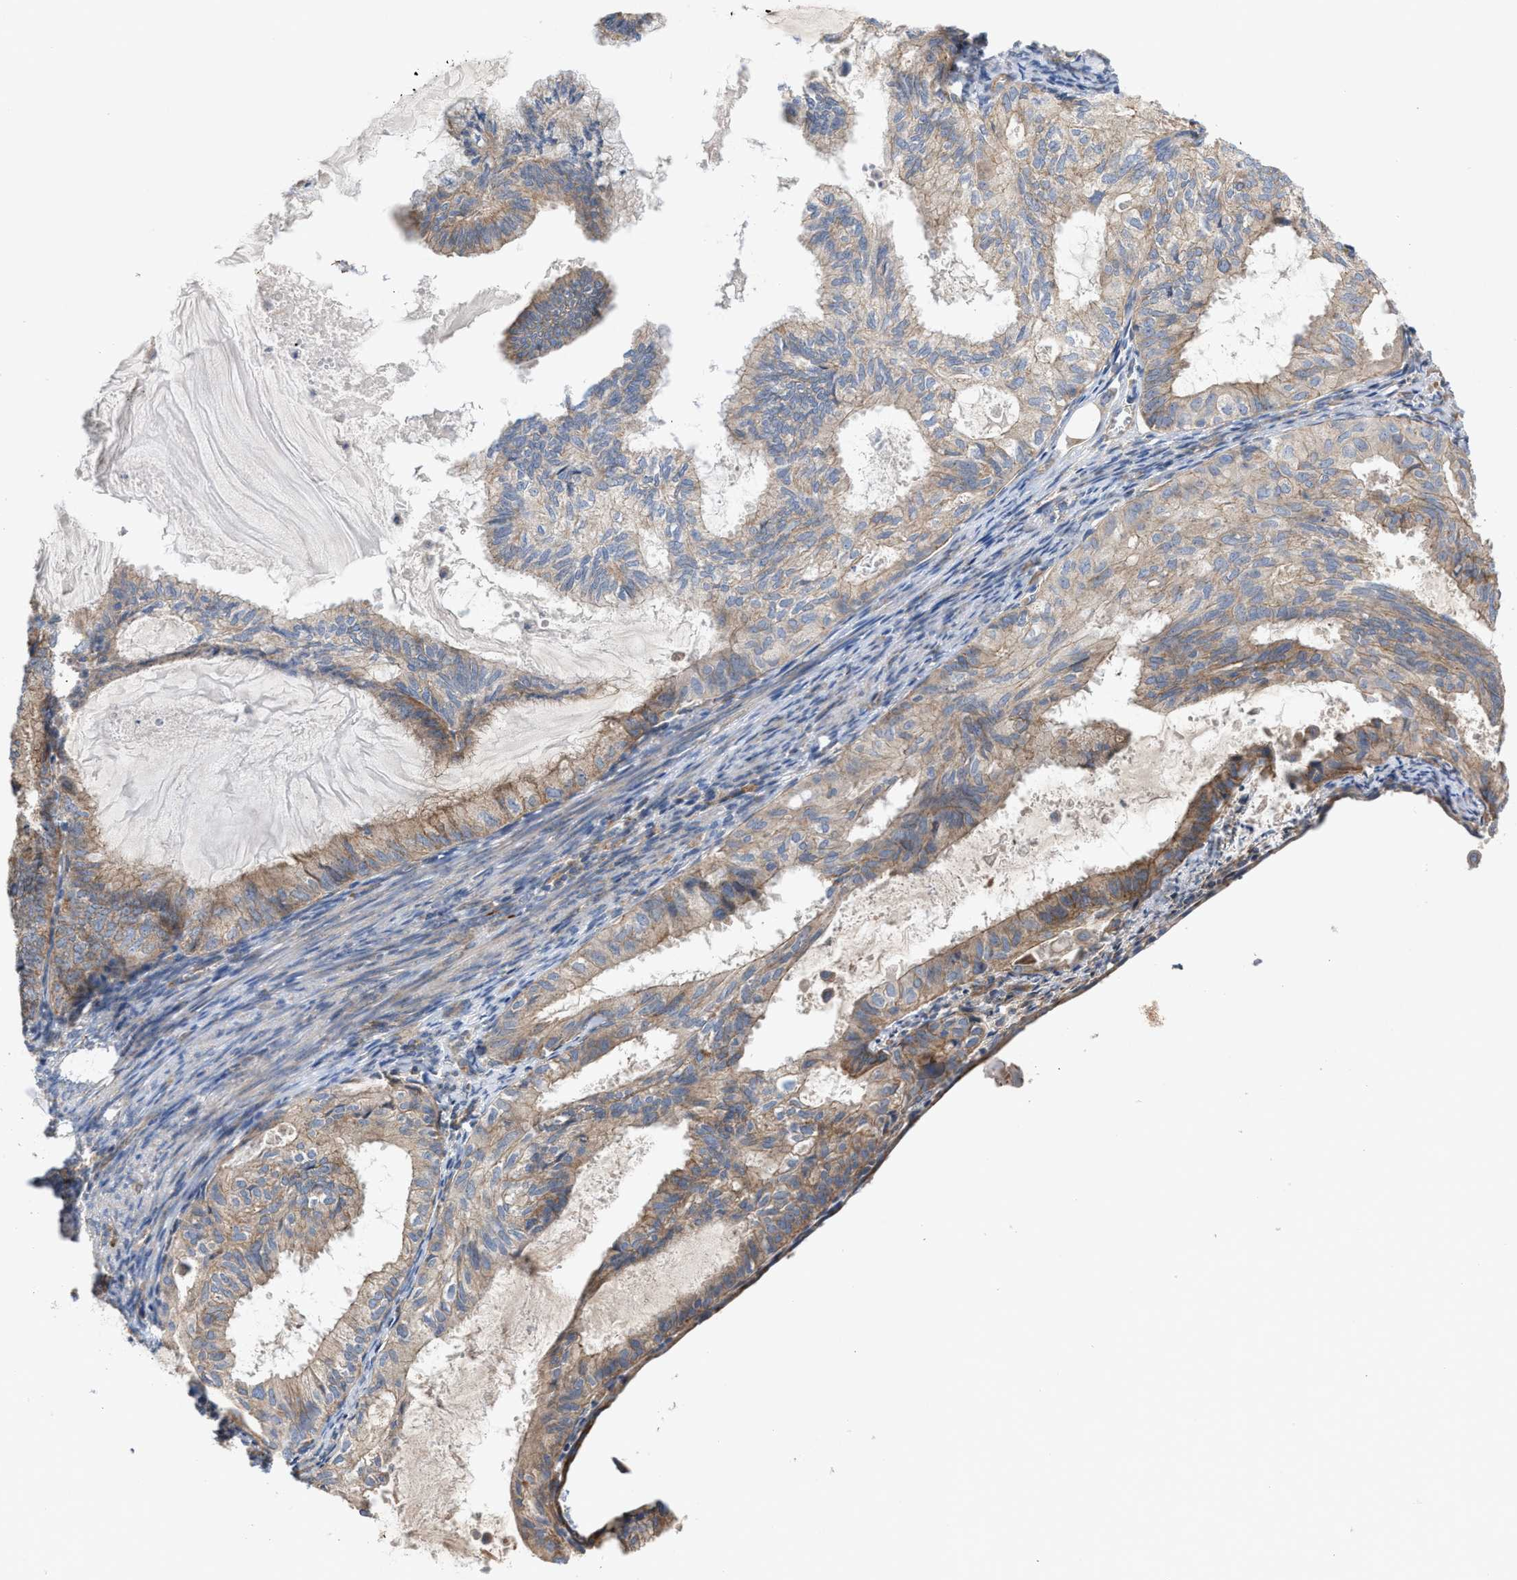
{"staining": {"intensity": "moderate", "quantity": ">75%", "location": "cytoplasmic/membranous"}, "tissue": "cervical cancer", "cell_type": "Tumor cells", "image_type": "cancer", "snomed": [{"axis": "morphology", "description": "Normal tissue, NOS"}, {"axis": "morphology", "description": "Adenocarcinoma, NOS"}, {"axis": "topography", "description": "Cervix"}, {"axis": "topography", "description": "Endometrium"}], "caption": "Cervical cancer tissue shows moderate cytoplasmic/membranous staining in about >75% of tumor cells, visualized by immunohistochemistry.", "gene": "OXSM", "patient": {"sex": "female", "age": 86}}